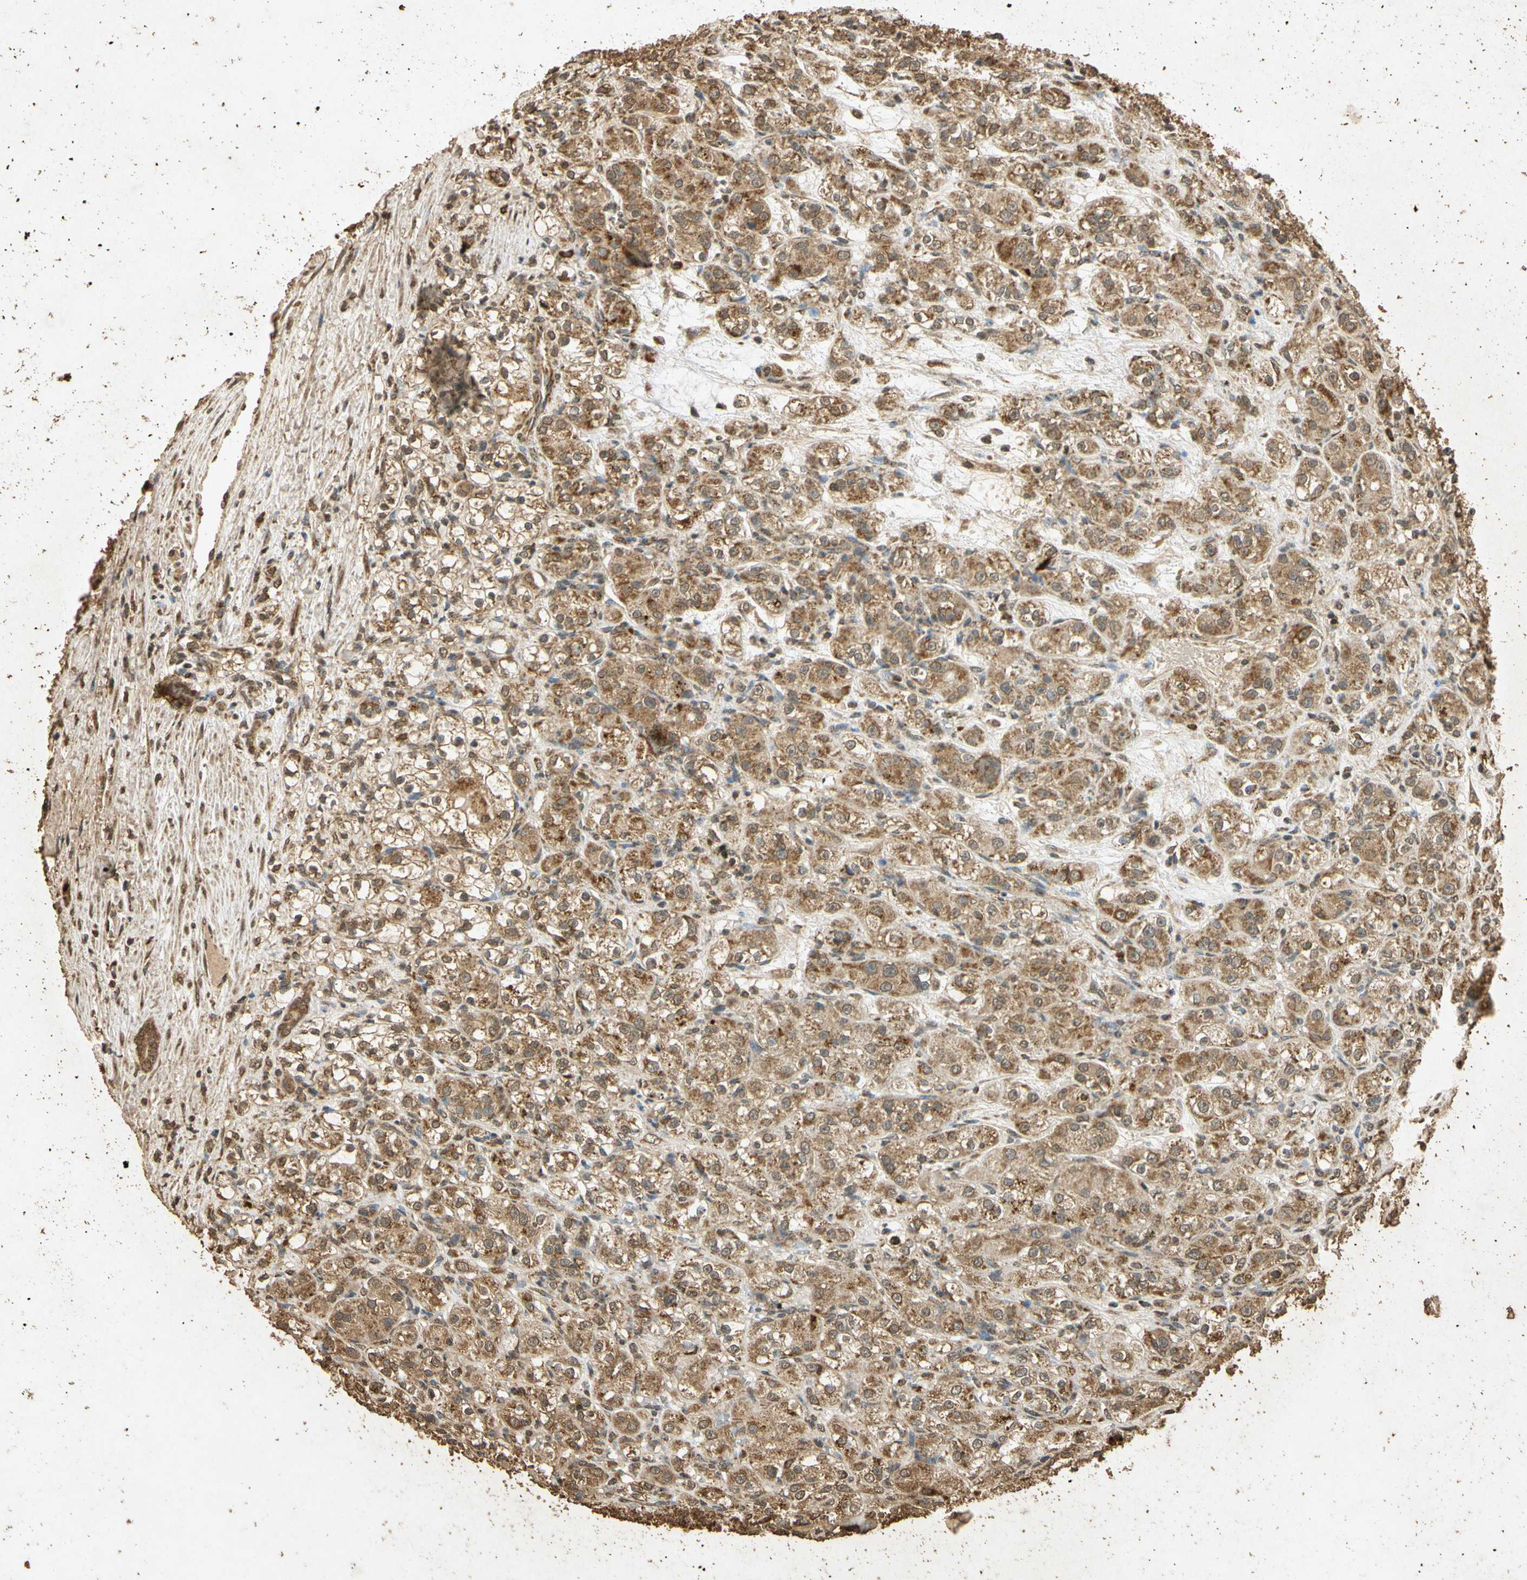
{"staining": {"intensity": "moderate", "quantity": ">75%", "location": "cytoplasmic/membranous"}, "tissue": "renal cancer", "cell_type": "Tumor cells", "image_type": "cancer", "snomed": [{"axis": "morphology", "description": "Normal tissue, NOS"}, {"axis": "morphology", "description": "Adenocarcinoma, NOS"}, {"axis": "topography", "description": "Kidney"}], "caption": "Immunohistochemical staining of human renal cancer (adenocarcinoma) displays medium levels of moderate cytoplasmic/membranous protein positivity in approximately >75% of tumor cells.", "gene": "PRDX3", "patient": {"sex": "male", "age": 61}}